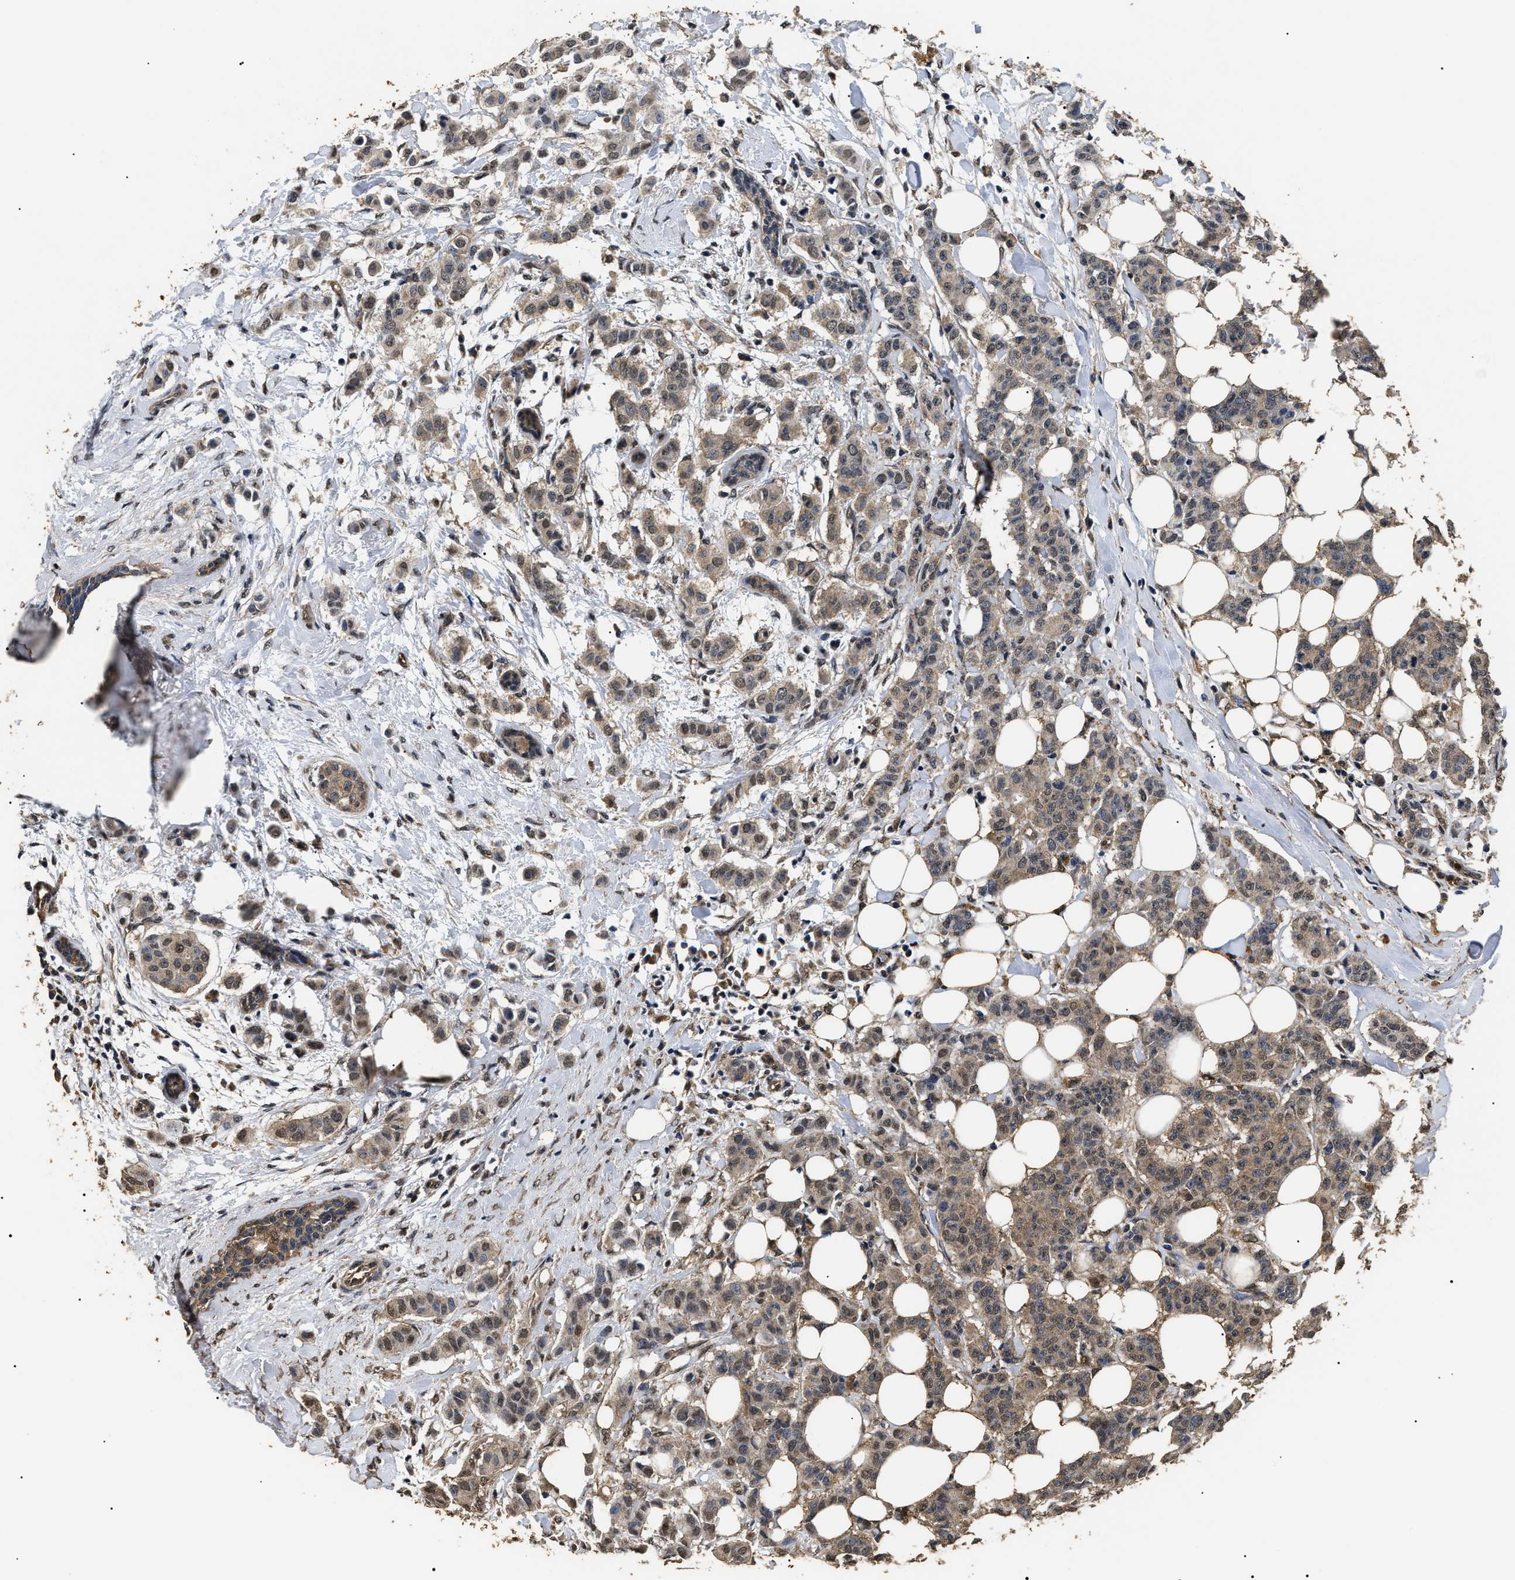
{"staining": {"intensity": "weak", "quantity": ">75%", "location": "cytoplasmic/membranous,nuclear"}, "tissue": "breast cancer", "cell_type": "Tumor cells", "image_type": "cancer", "snomed": [{"axis": "morphology", "description": "Duct carcinoma"}, {"axis": "topography", "description": "Breast"}], "caption": "Infiltrating ductal carcinoma (breast) tissue demonstrates weak cytoplasmic/membranous and nuclear staining in approximately >75% of tumor cells, visualized by immunohistochemistry. (DAB IHC with brightfield microscopy, high magnification).", "gene": "PSMD8", "patient": {"sex": "female", "age": 40}}